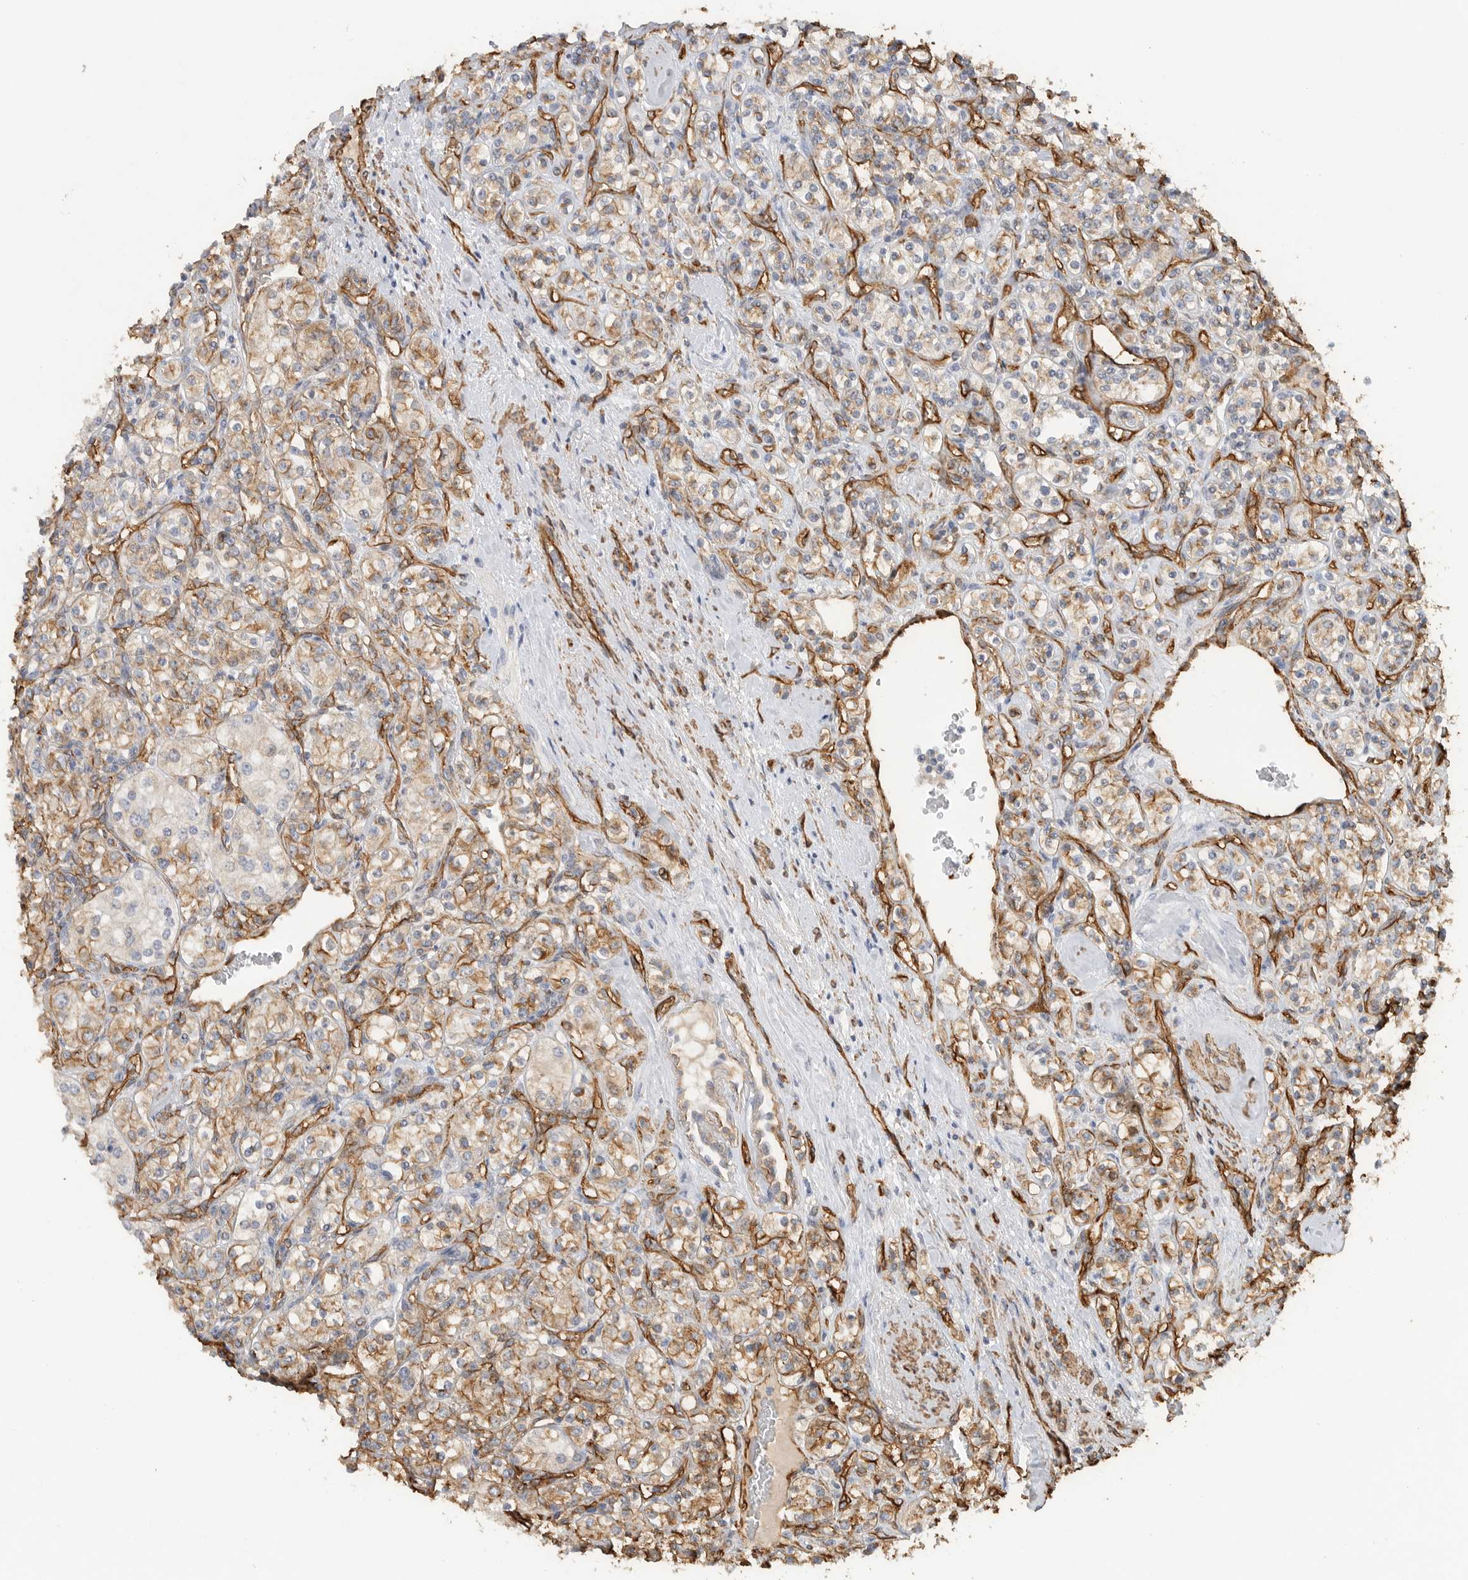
{"staining": {"intensity": "weak", "quantity": ">75%", "location": "cytoplasmic/membranous"}, "tissue": "renal cancer", "cell_type": "Tumor cells", "image_type": "cancer", "snomed": [{"axis": "morphology", "description": "Adenocarcinoma, NOS"}, {"axis": "topography", "description": "Kidney"}], "caption": "An IHC histopathology image of neoplastic tissue is shown. Protein staining in brown highlights weak cytoplasmic/membranous positivity in adenocarcinoma (renal) within tumor cells. Ihc stains the protein of interest in brown and the nuclei are stained blue.", "gene": "JMJD4", "patient": {"sex": "male", "age": 77}}